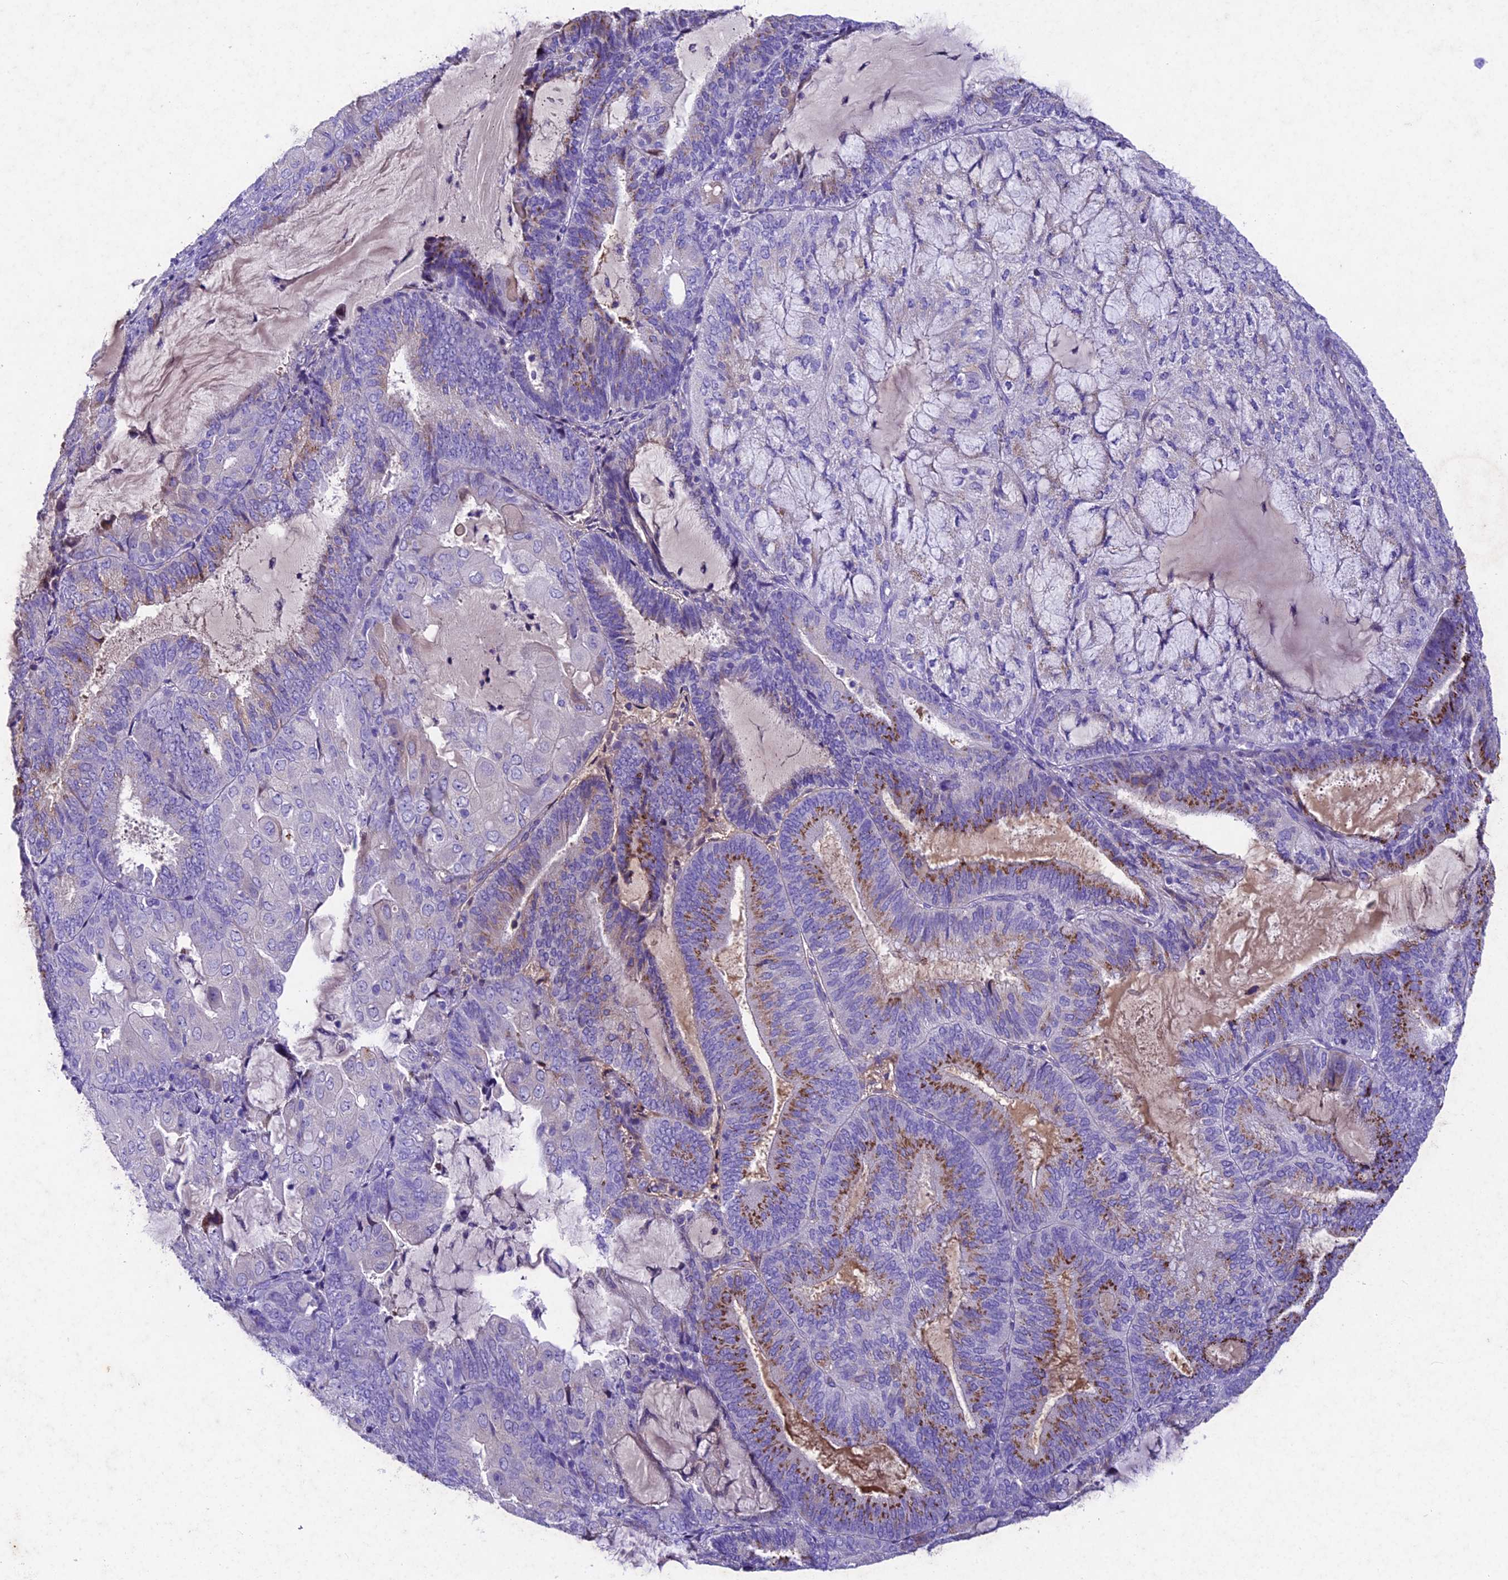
{"staining": {"intensity": "moderate", "quantity": "25%-75%", "location": "cytoplasmic/membranous"}, "tissue": "endometrial cancer", "cell_type": "Tumor cells", "image_type": "cancer", "snomed": [{"axis": "morphology", "description": "Adenocarcinoma, NOS"}, {"axis": "topography", "description": "Endometrium"}], "caption": "The image displays staining of endometrial cancer (adenocarcinoma), revealing moderate cytoplasmic/membranous protein staining (brown color) within tumor cells.", "gene": "IFT140", "patient": {"sex": "female", "age": 81}}